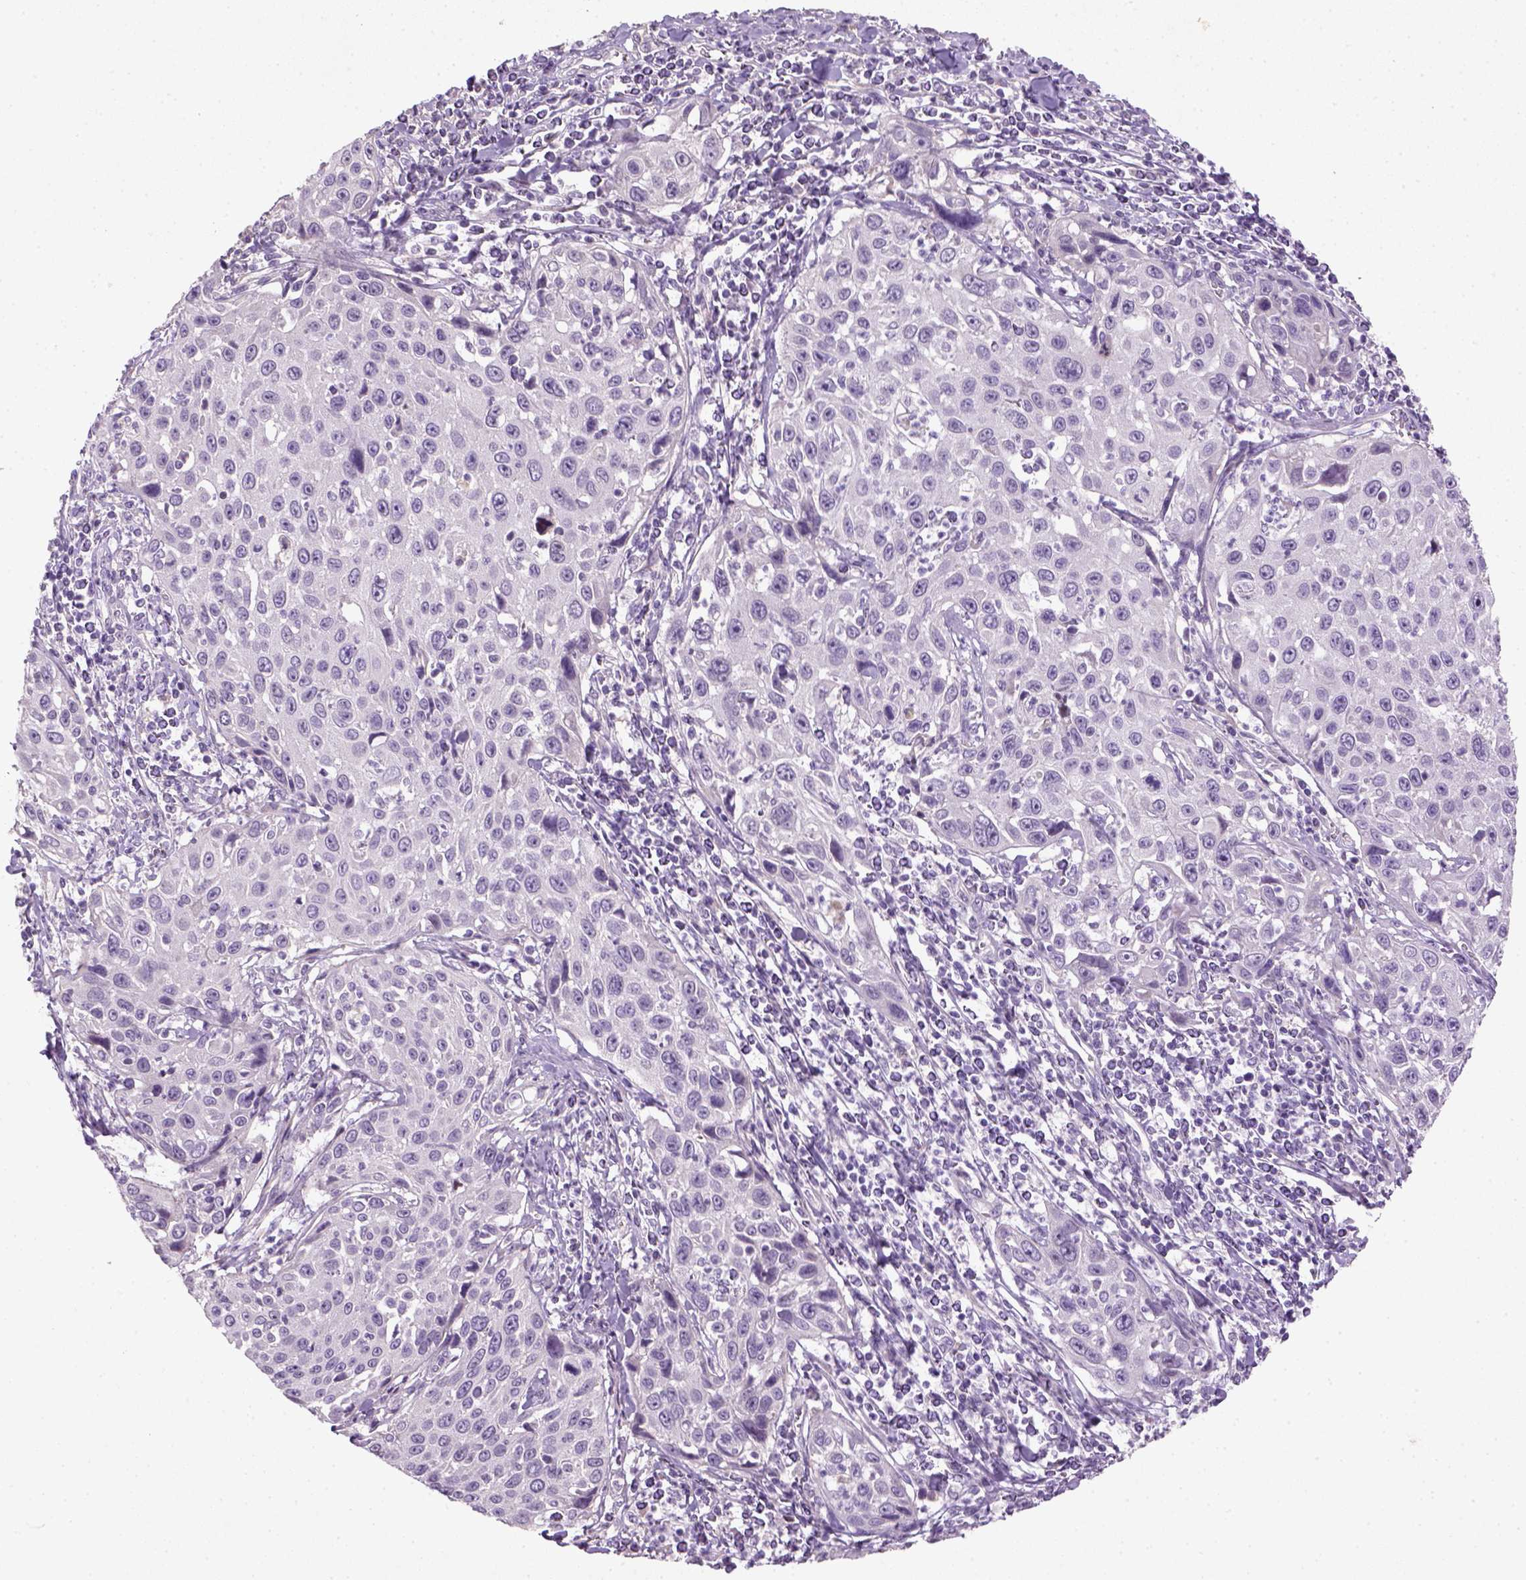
{"staining": {"intensity": "negative", "quantity": "none", "location": "none"}, "tissue": "cervical cancer", "cell_type": "Tumor cells", "image_type": "cancer", "snomed": [{"axis": "morphology", "description": "Squamous cell carcinoma, NOS"}, {"axis": "topography", "description": "Cervix"}], "caption": "Immunohistochemical staining of cervical cancer (squamous cell carcinoma) shows no significant staining in tumor cells. (DAB (3,3'-diaminobenzidine) immunohistochemistry (IHC) visualized using brightfield microscopy, high magnification).", "gene": "NUDT6", "patient": {"sex": "female", "age": 26}}